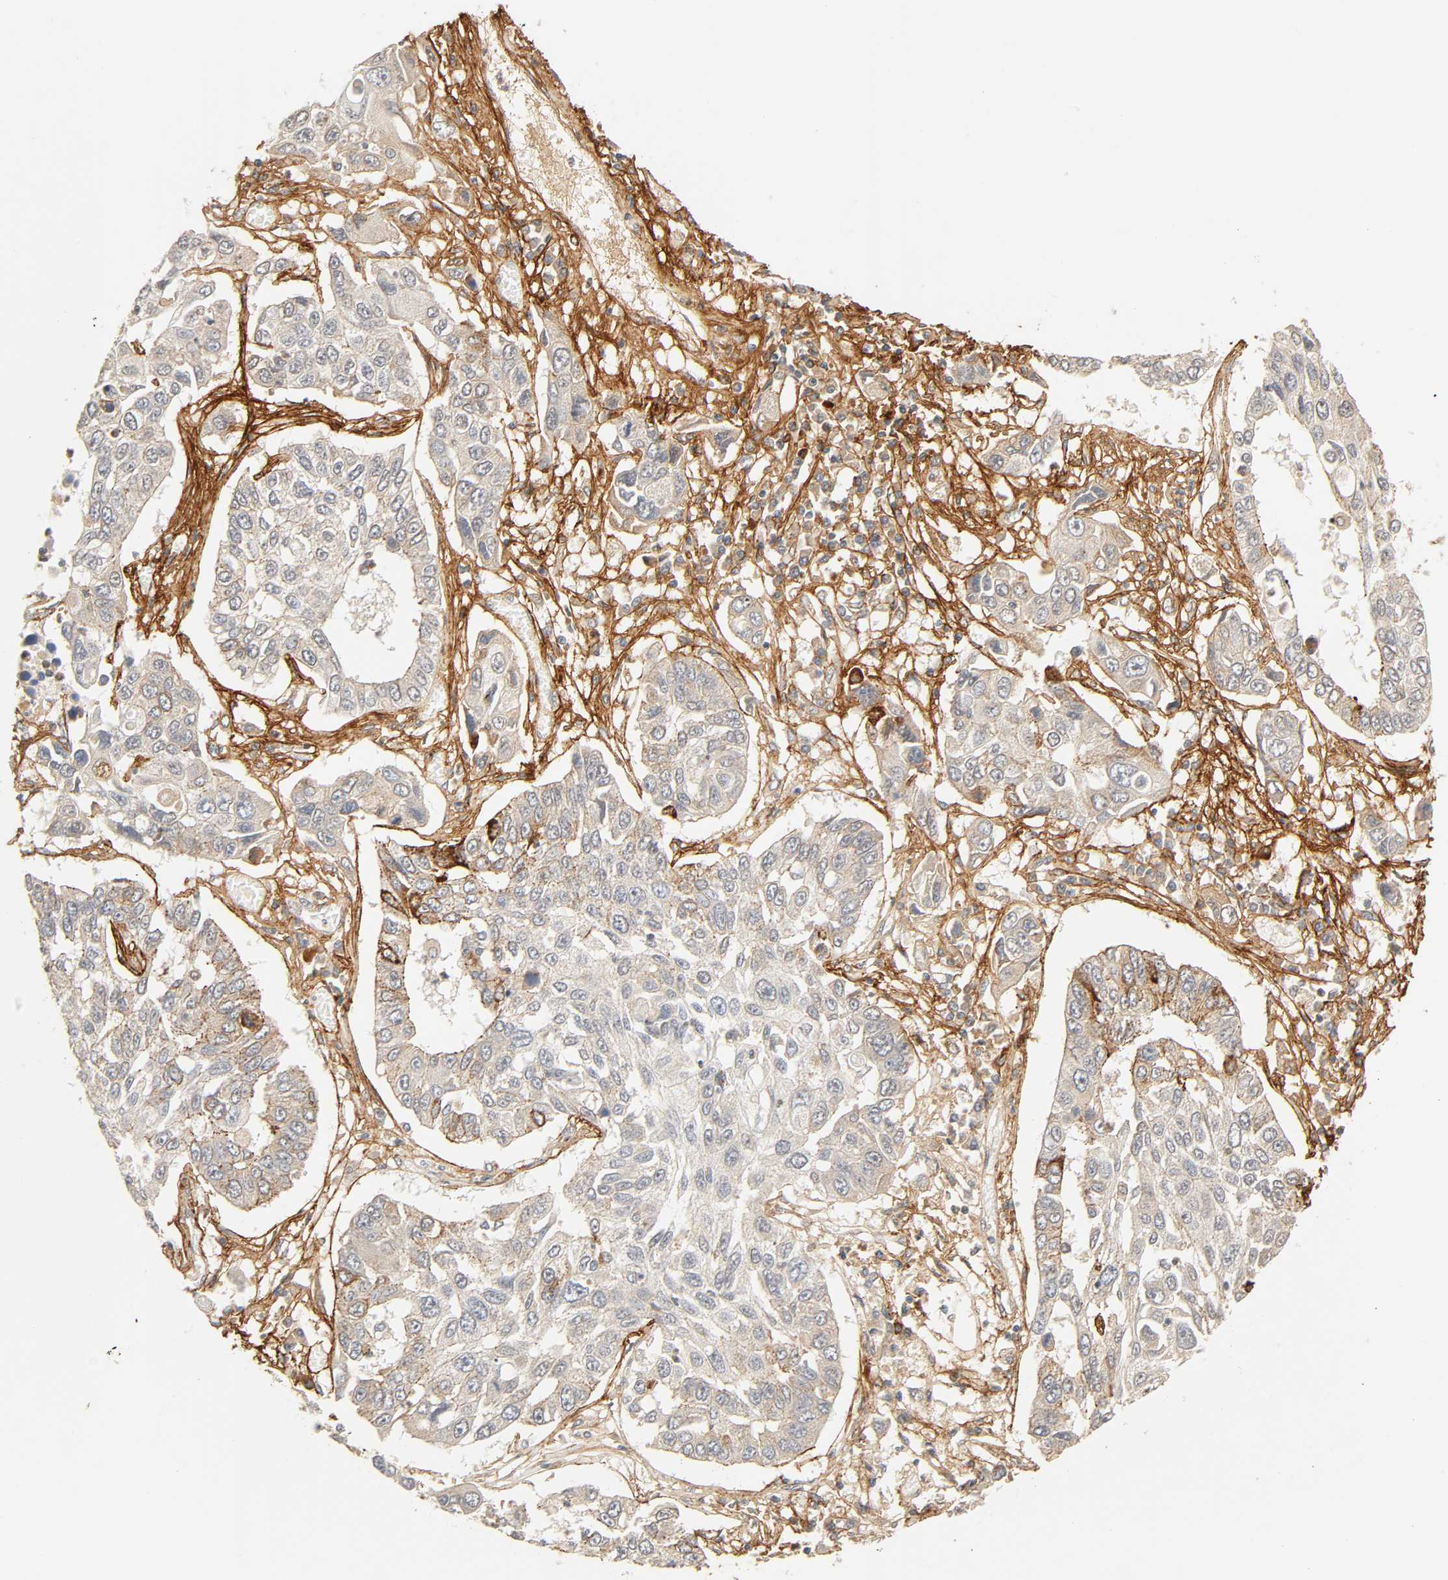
{"staining": {"intensity": "weak", "quantity": "<25%", "location": "cytoplasmic/membranous"}, "tissue": "lung cancer", "cell_type": "Tumor cells", "image_type": "cancer", "snomed": [{"axis": "morphology", "description": "Squamous cell carcinoma, NOS"}, {"axis": "topography", "description": "Lung"}], "caption": "Squamous cell carcinoma (lung) stained for a protein using immunohistochemistry shows no positivity tumor cells.", "gene": "CACNA1G", "patient": {"sex": "male", "age": 71}}